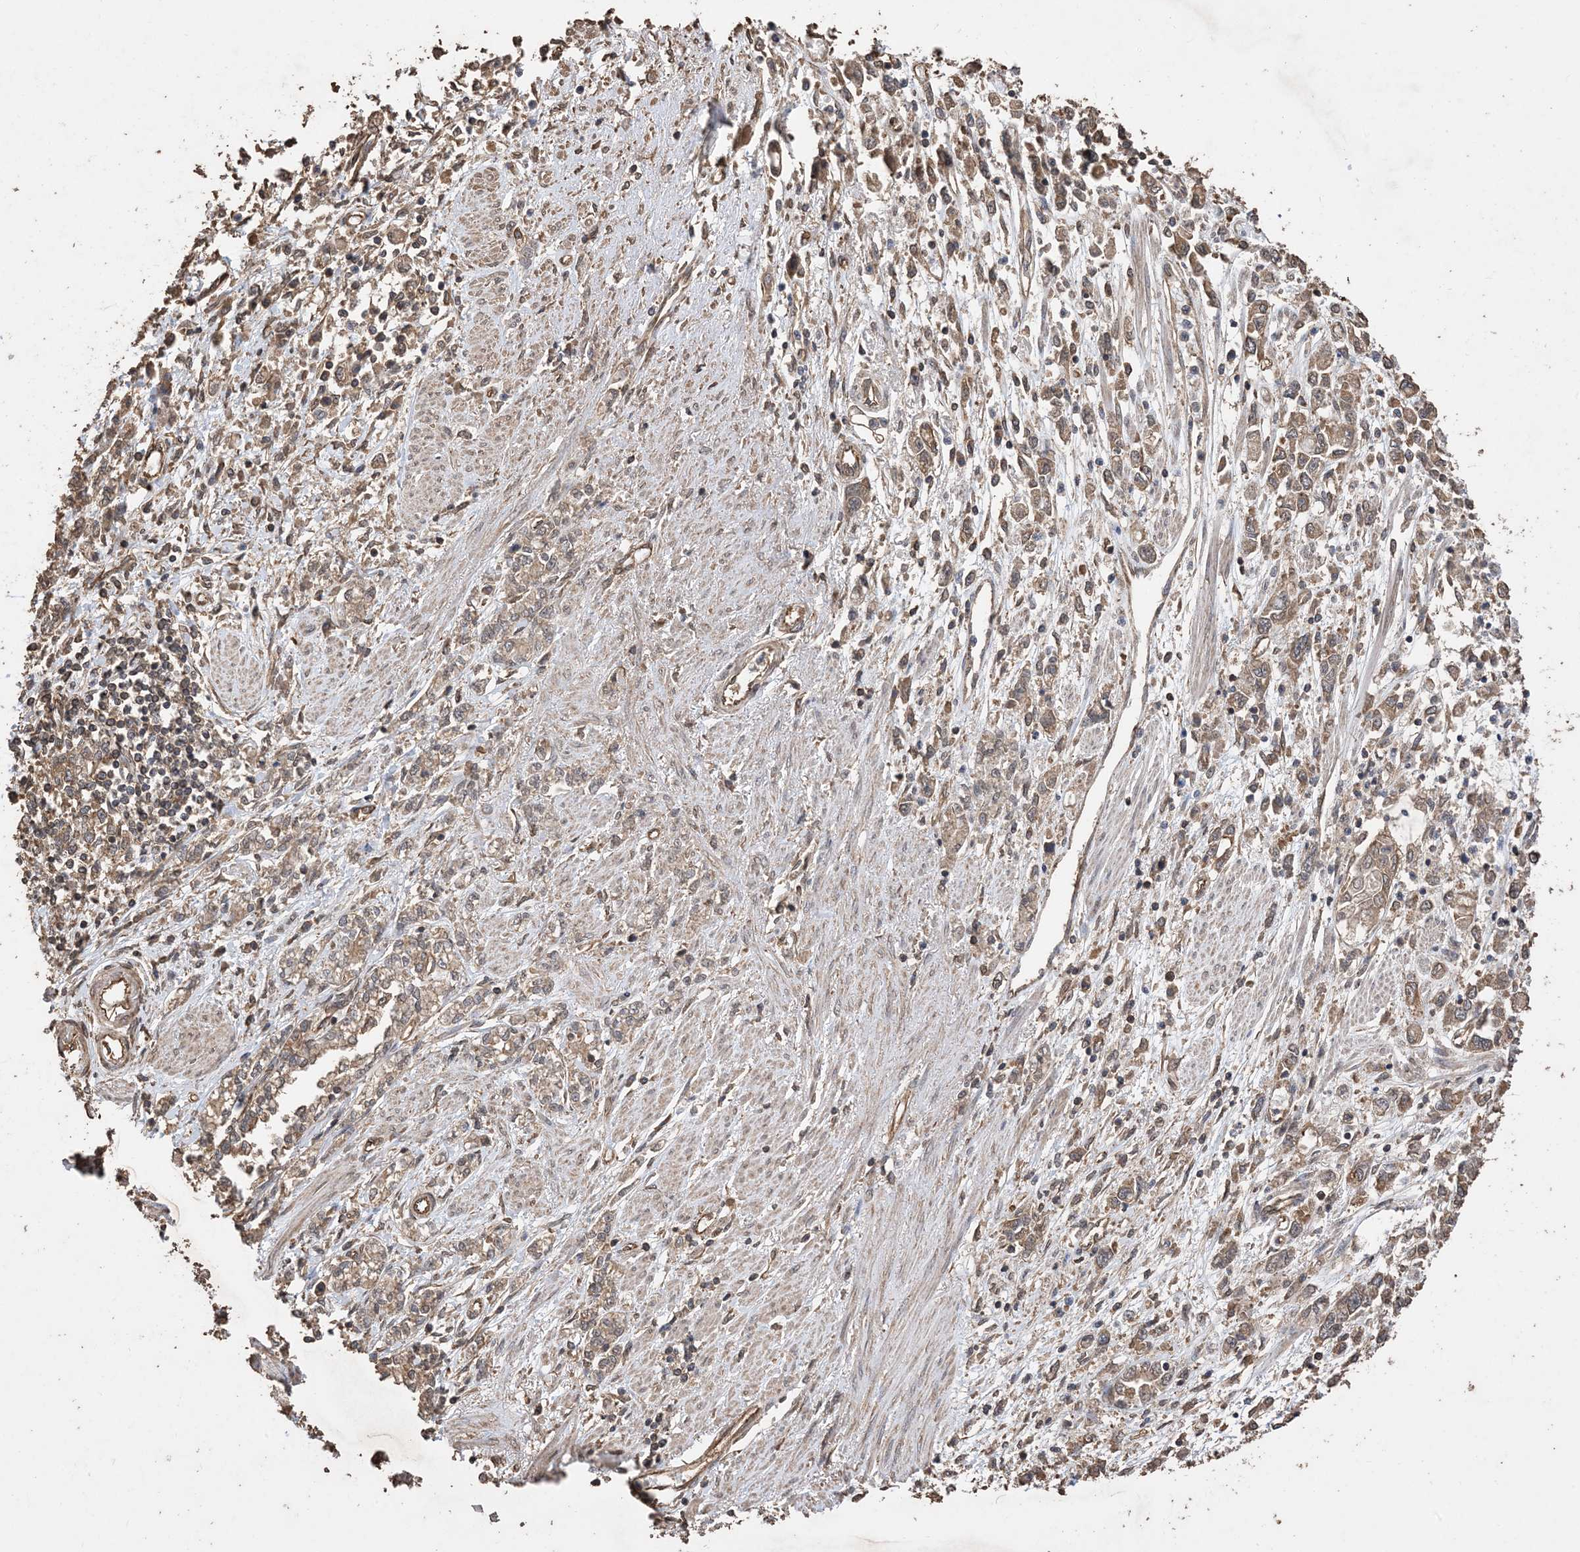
{"staining": {"intensity": "weak", "quantity": ">75%", "location": "cytoplasmic/membranous"}, "tissue": "stomach cancer", "cell_type": "Tumor cells", "image_type": "cancer", "snomed": [{"axis": "morphology", "description": "Adenocarcinoma, NOS"}, {"axis": "topography", "description": "Stomach"}], "caption": "DAB immunohistochemical staining of human stomach cancer (adenocarcinoma) shows weak cytoplasmic/membranous protein expression in about >75% of tumor cells.", "gene": "ZKSCAN5", "patient": {"sex": "female", "age": 76}}